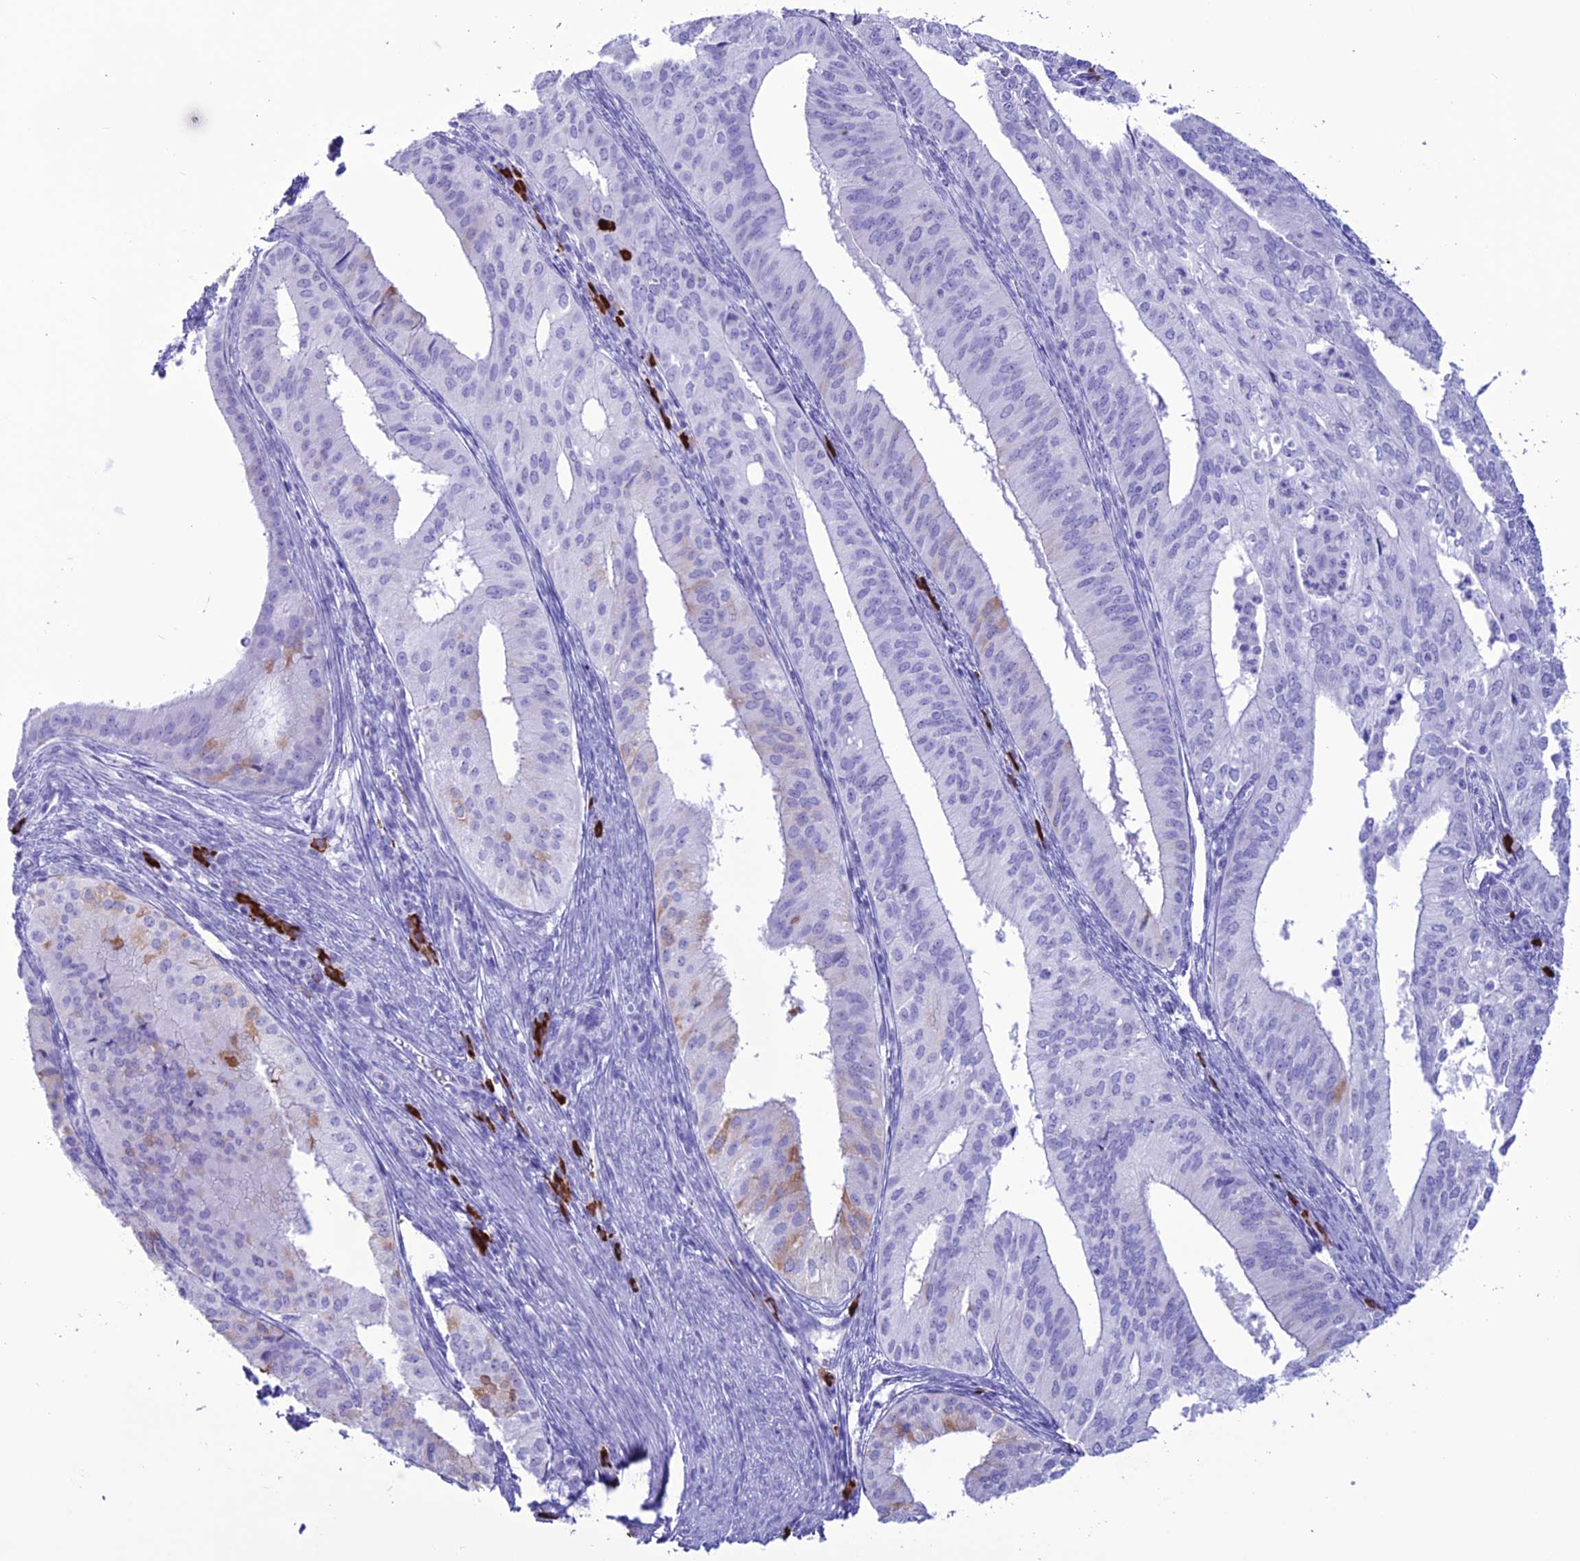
{"staining": {"intensity": "negative", "quantity": "none", "location": "none"}, "tissue": "endometrial cancer", "cell_type": "Tumor cells", "image_type": "cancer", "snomed": [{"axis": "morphology", "description": "Adenocarcinoma, NOS"}, {"axis": "topography", "description": "Endometrium"}], "caption": "This is an immunohistochemistry image of human endometrial cancer (adenocarcinoma). There is no expression in tumor cells.", "gene": "MZB1", "patient": {"sex": "female", "age": 50}}